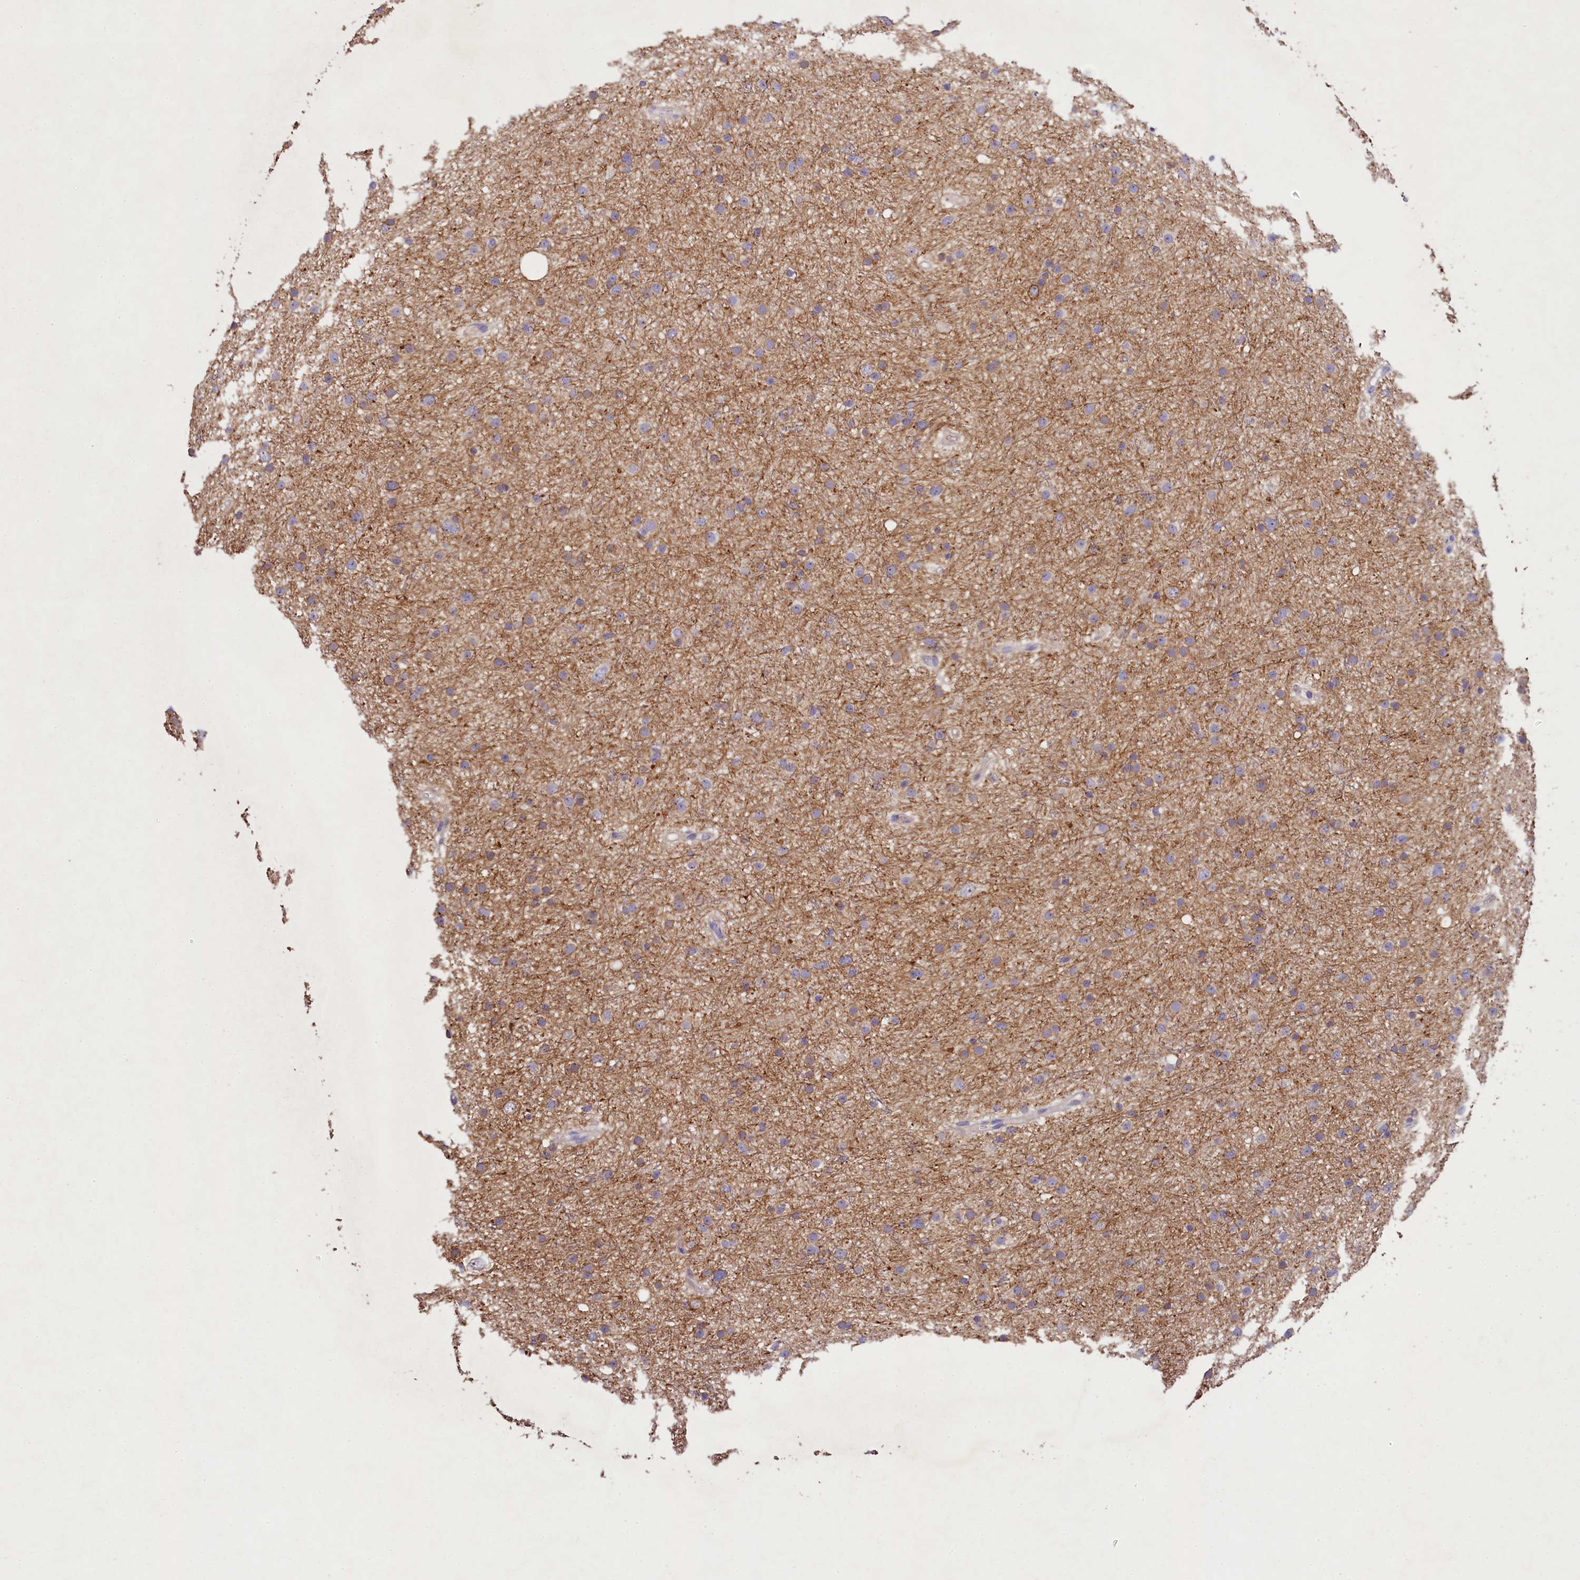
{"staining": {"intensity": "weak", "quantity": "25%-75%", "location": "cytoplasmic/membranous"}, "tissue": "glioma", "cell_type": "Tumor cells", "image_type": "cancer", "snomed": [{"axis": "morphology", "description": "Glioma, malignant, Low grade"}, {"axis": "topography", "description": "Cerebral cortex"}], "caption": "An IHC micrograph of tumor tissue is shown. Protein staining in brown labels weak cytoplasmic/membranous positivity in glioma within tumor cells.", "gene": "FXYD6", "patient": {"sex": "female", "age": 39}}